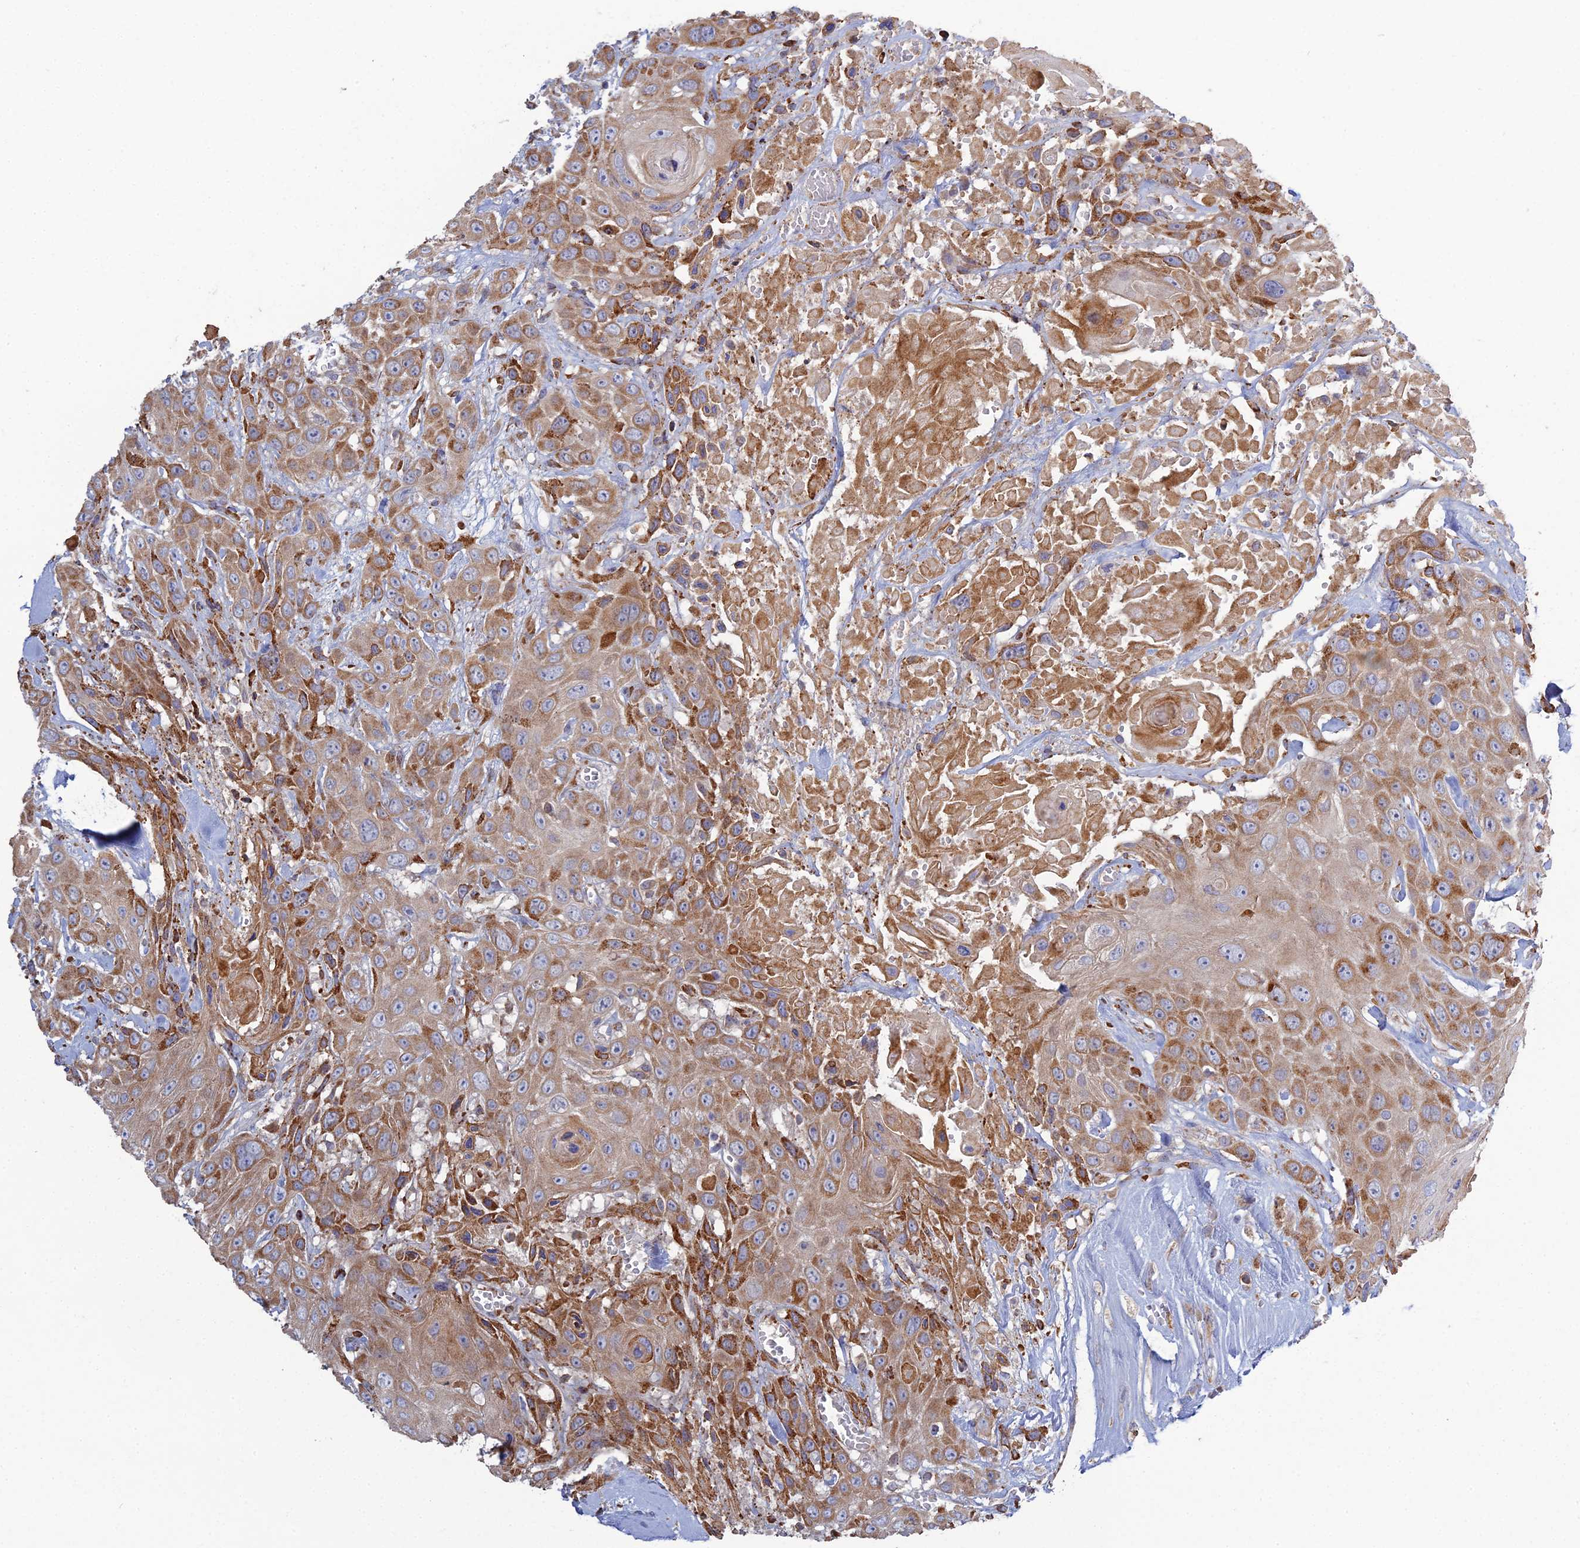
{"staining": {"intensity": "moderate", "quantity": ">75%", "location": "cytoplasmic/membranous"}, "tissue": "head and neck cancer", "cell_type": "Tumor cells", "image_type": "cancer", "snomed": [{"axis": "morphology", "description": "Squamous cell carcinoma, NOS"}, {"axis": "topography", "description": "Head-Neck"}], "caption": "A medium amount of moderate cytoplasmic/membranous expression is seen in approximately >75% of tumor cells in head and neck squamous cell carcinoma tissue. (DAB (3,3'-diaminobenzidine) = brown stain, brightfield microscopy at high magnification).", "gene": "TRAPPC6A", "patient": {"sex": "male", "age": 81}}